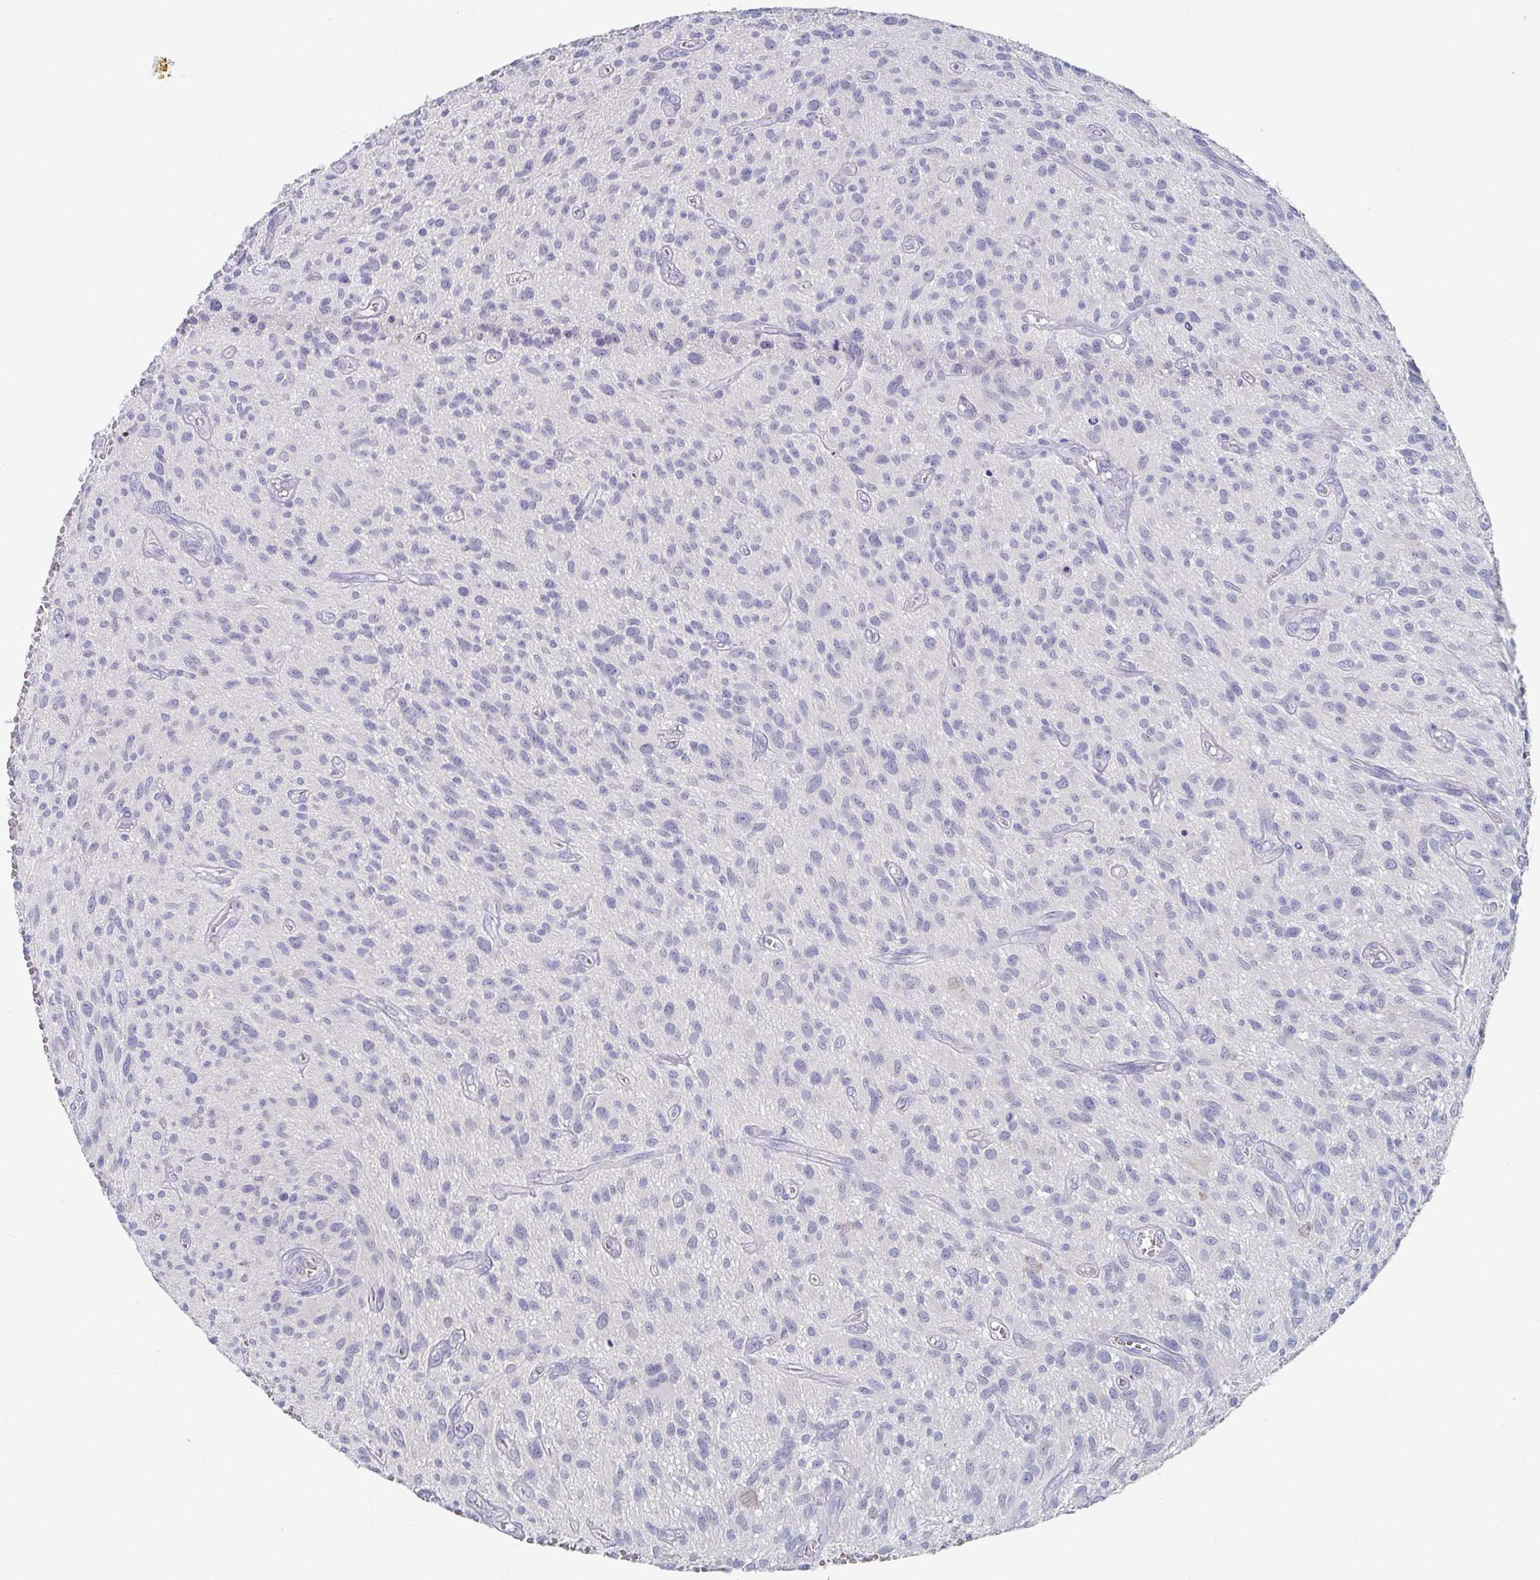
{"staining": {"intensity": "negative", "quantity": "none", "location": "none"}, "tissue": "glioma", "cell_type": "Tumor cells", "image_type": "cancer", "snomed": [{"axis": "morphology", "description": "Glioma, malignant, High grade"}, {"axis": "topography", "description": "Brain"}], "caption": "The IHC histopathology image has no significant expression in tumor cells of glioma tissue.", "gene": "DYDC2", "patient": {"sex": "male", "age": 75}}